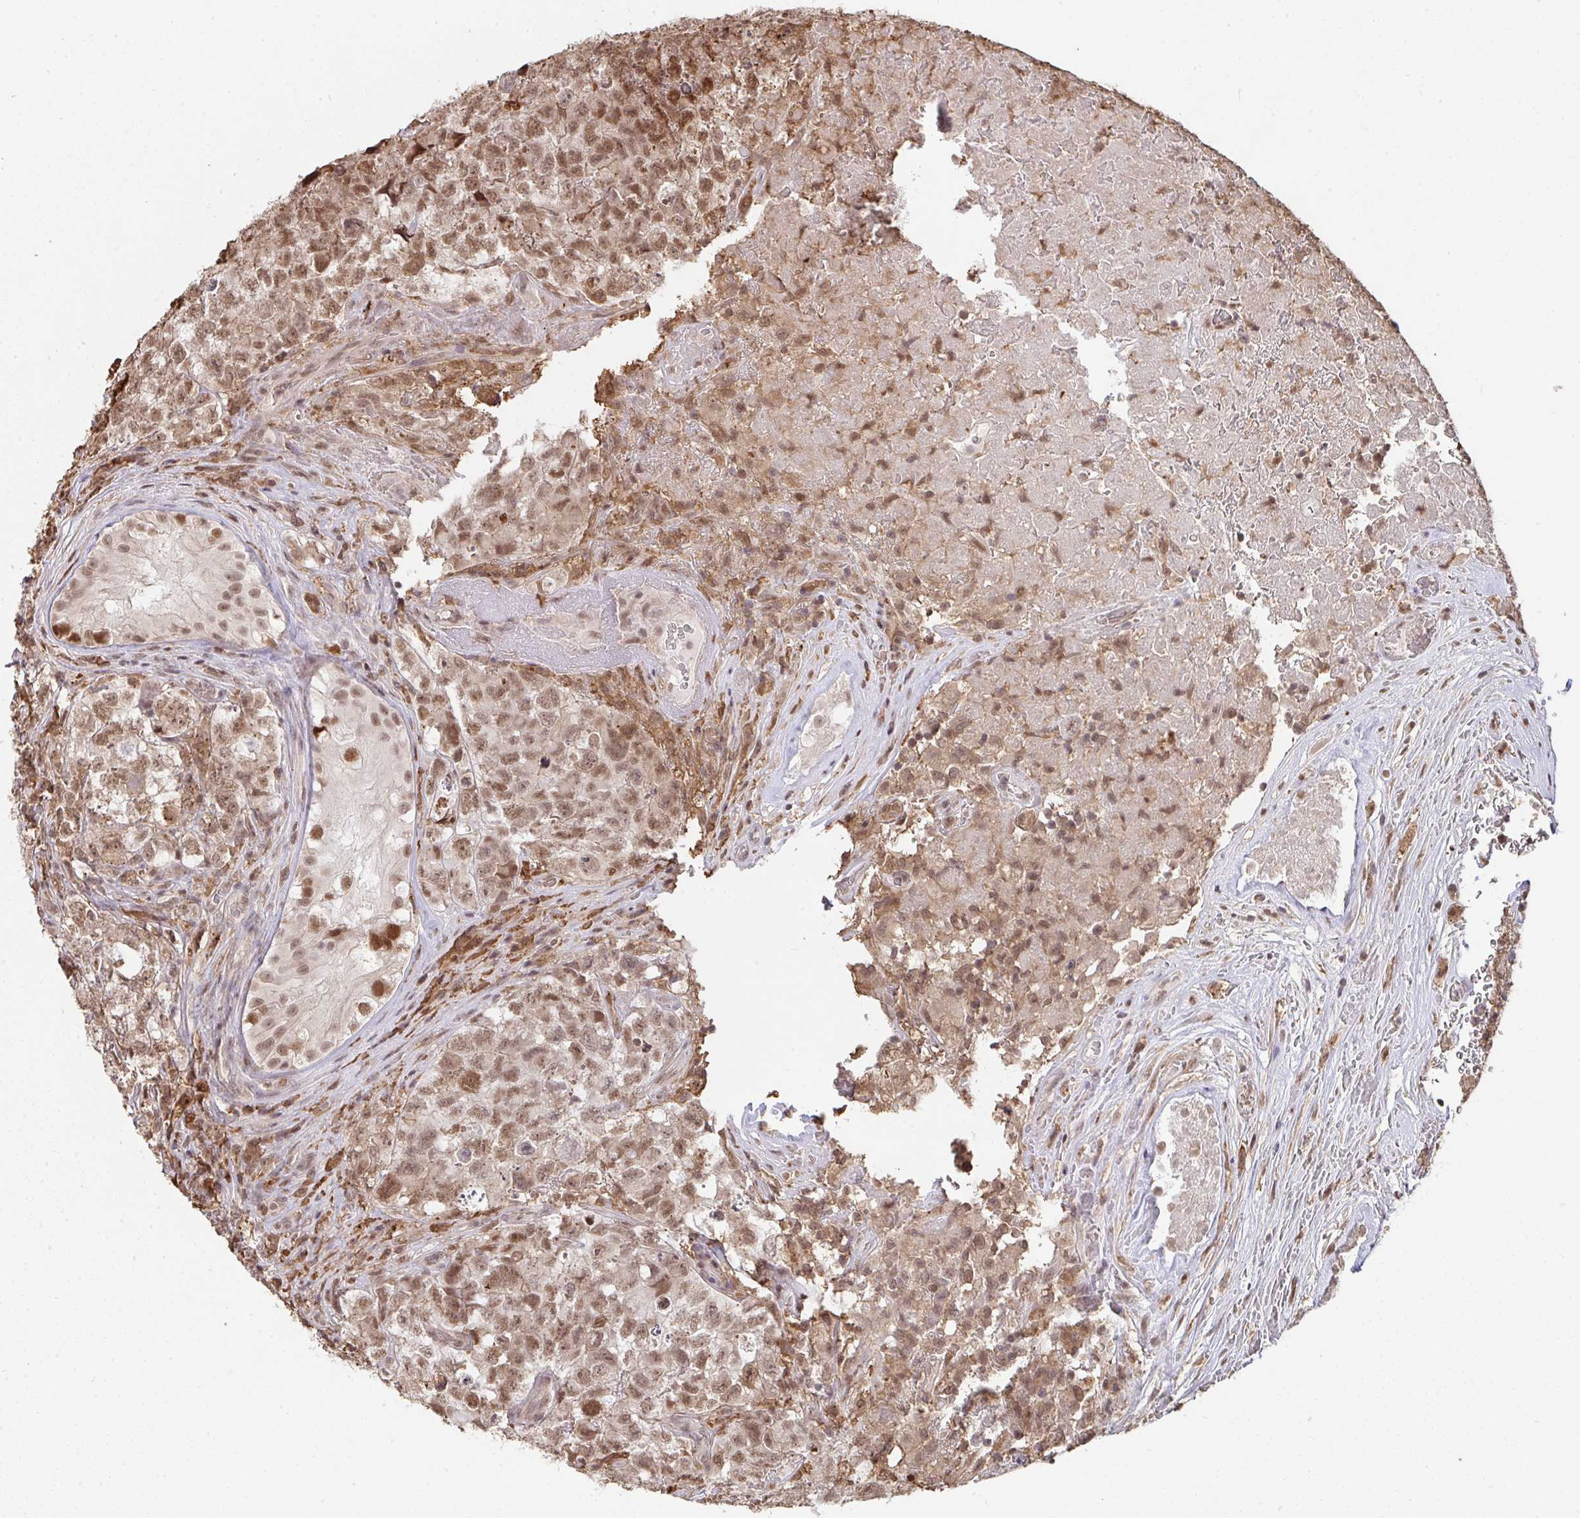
{"staining": {"intensity": "moderate", "quantity": ">75%", "location": "nuclear"}, "tissue": "testis cancer", "cell_type": "Tumor cells", "image_type": "cancer", "snomed": [{"axis": "morphology", "description": "Carcinoma, Embryonal, NOS"}, {"axis": "topography", "description": "Testis"}], "caption": "Brown immunohistochemical staining in testis cancer (embryonal carcinoma) displays moderate nuclear staining in about >75% of tumor cells.", "gene": "SAP30", "patient": {"sex": "male", "age": 18}}